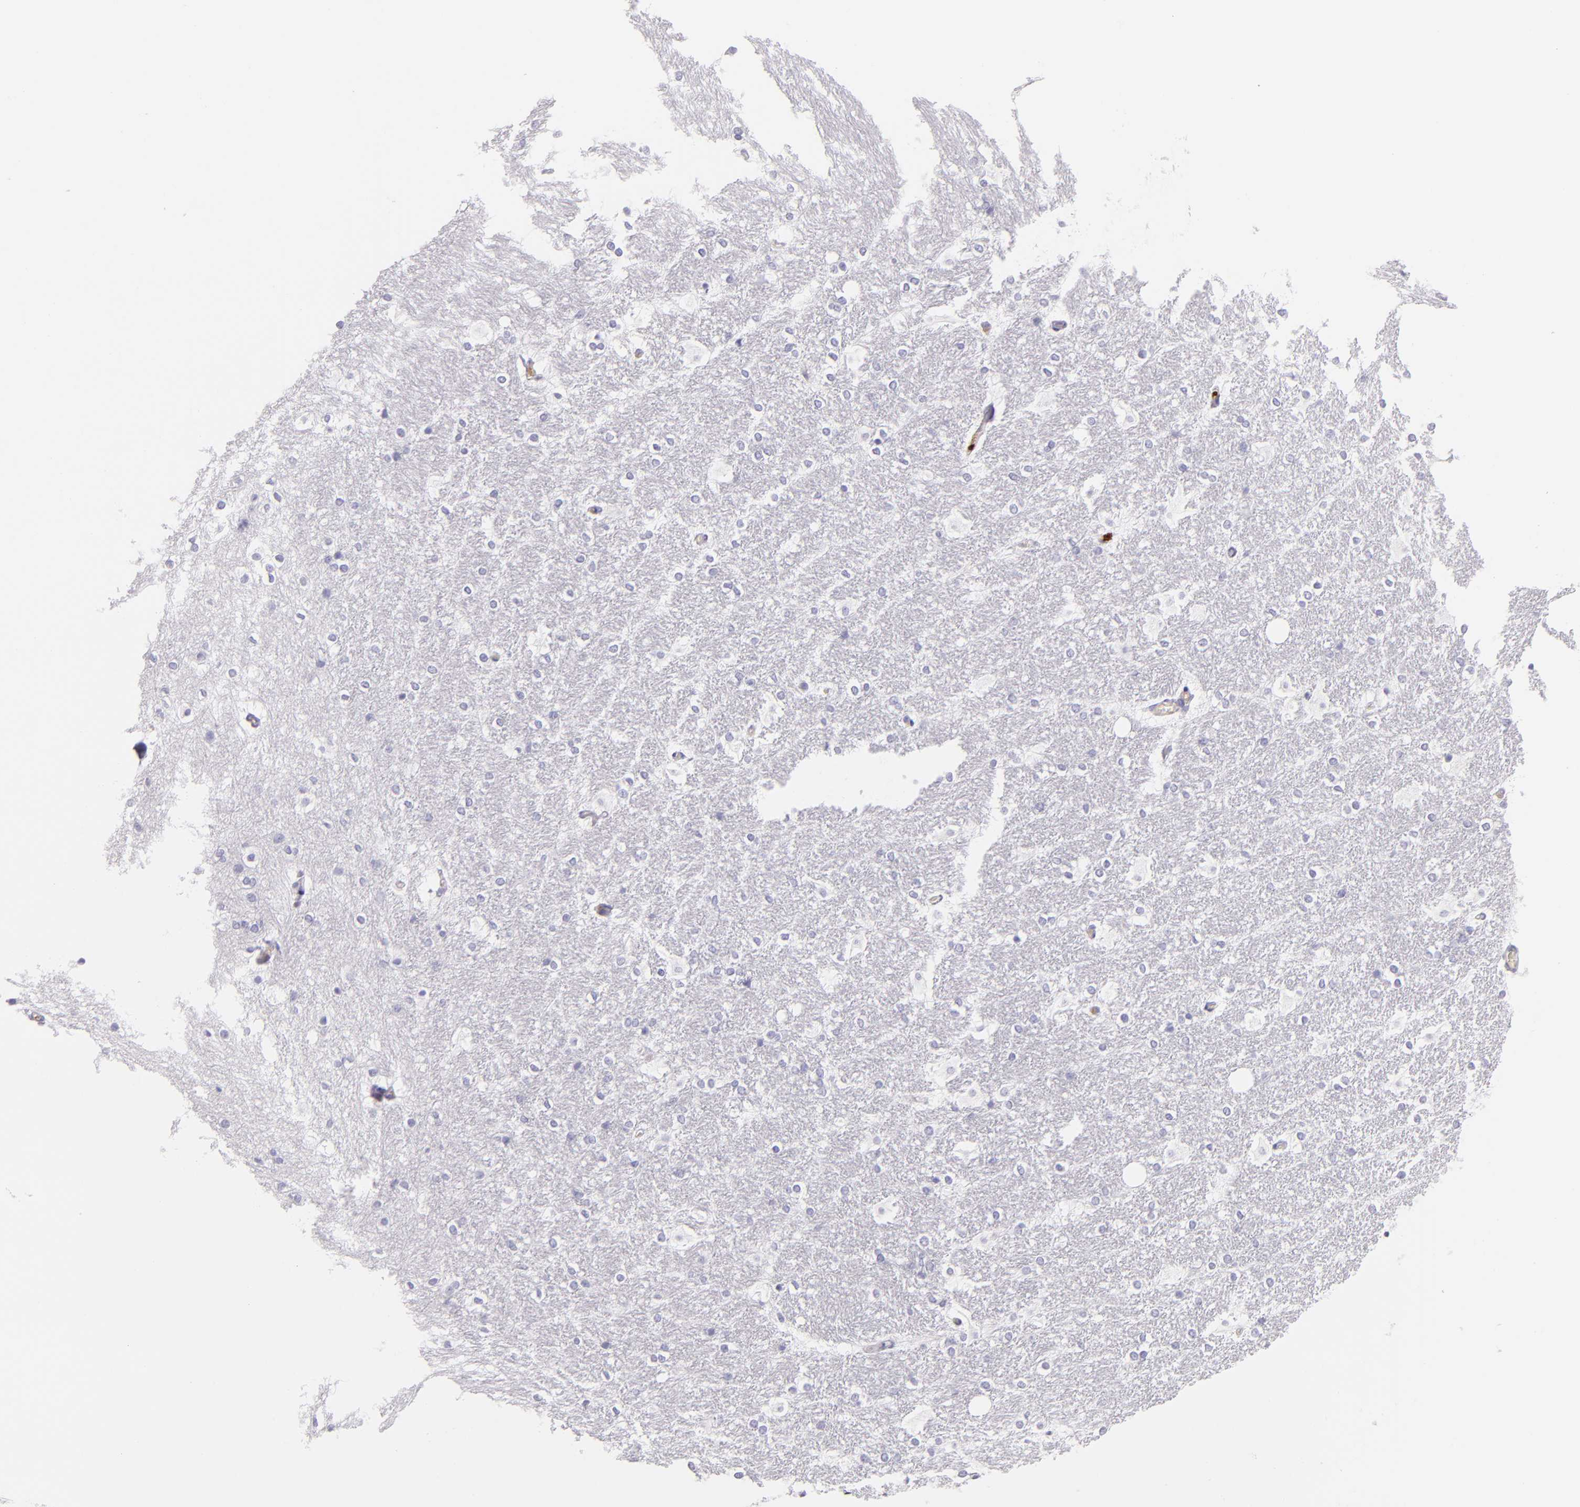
{"staining": {"intensity": "negative", "quantity": "none", "location": "none"}, "tissue": "hippocampus", "cell_type": "Glial cells", "image_type": "normal", "snomed": [{"axis": "morphology", "description": "Normal tissue, NOS"}, {"axis": "topography", "description": "Hippocampus"}], "caption": "High power microscopy image of an IHC micrograph of benign hippocampus, revealing no significant staining in glial cells.", "gene": "GP1BA", "patient": {"sex": "female", "age": 19}}